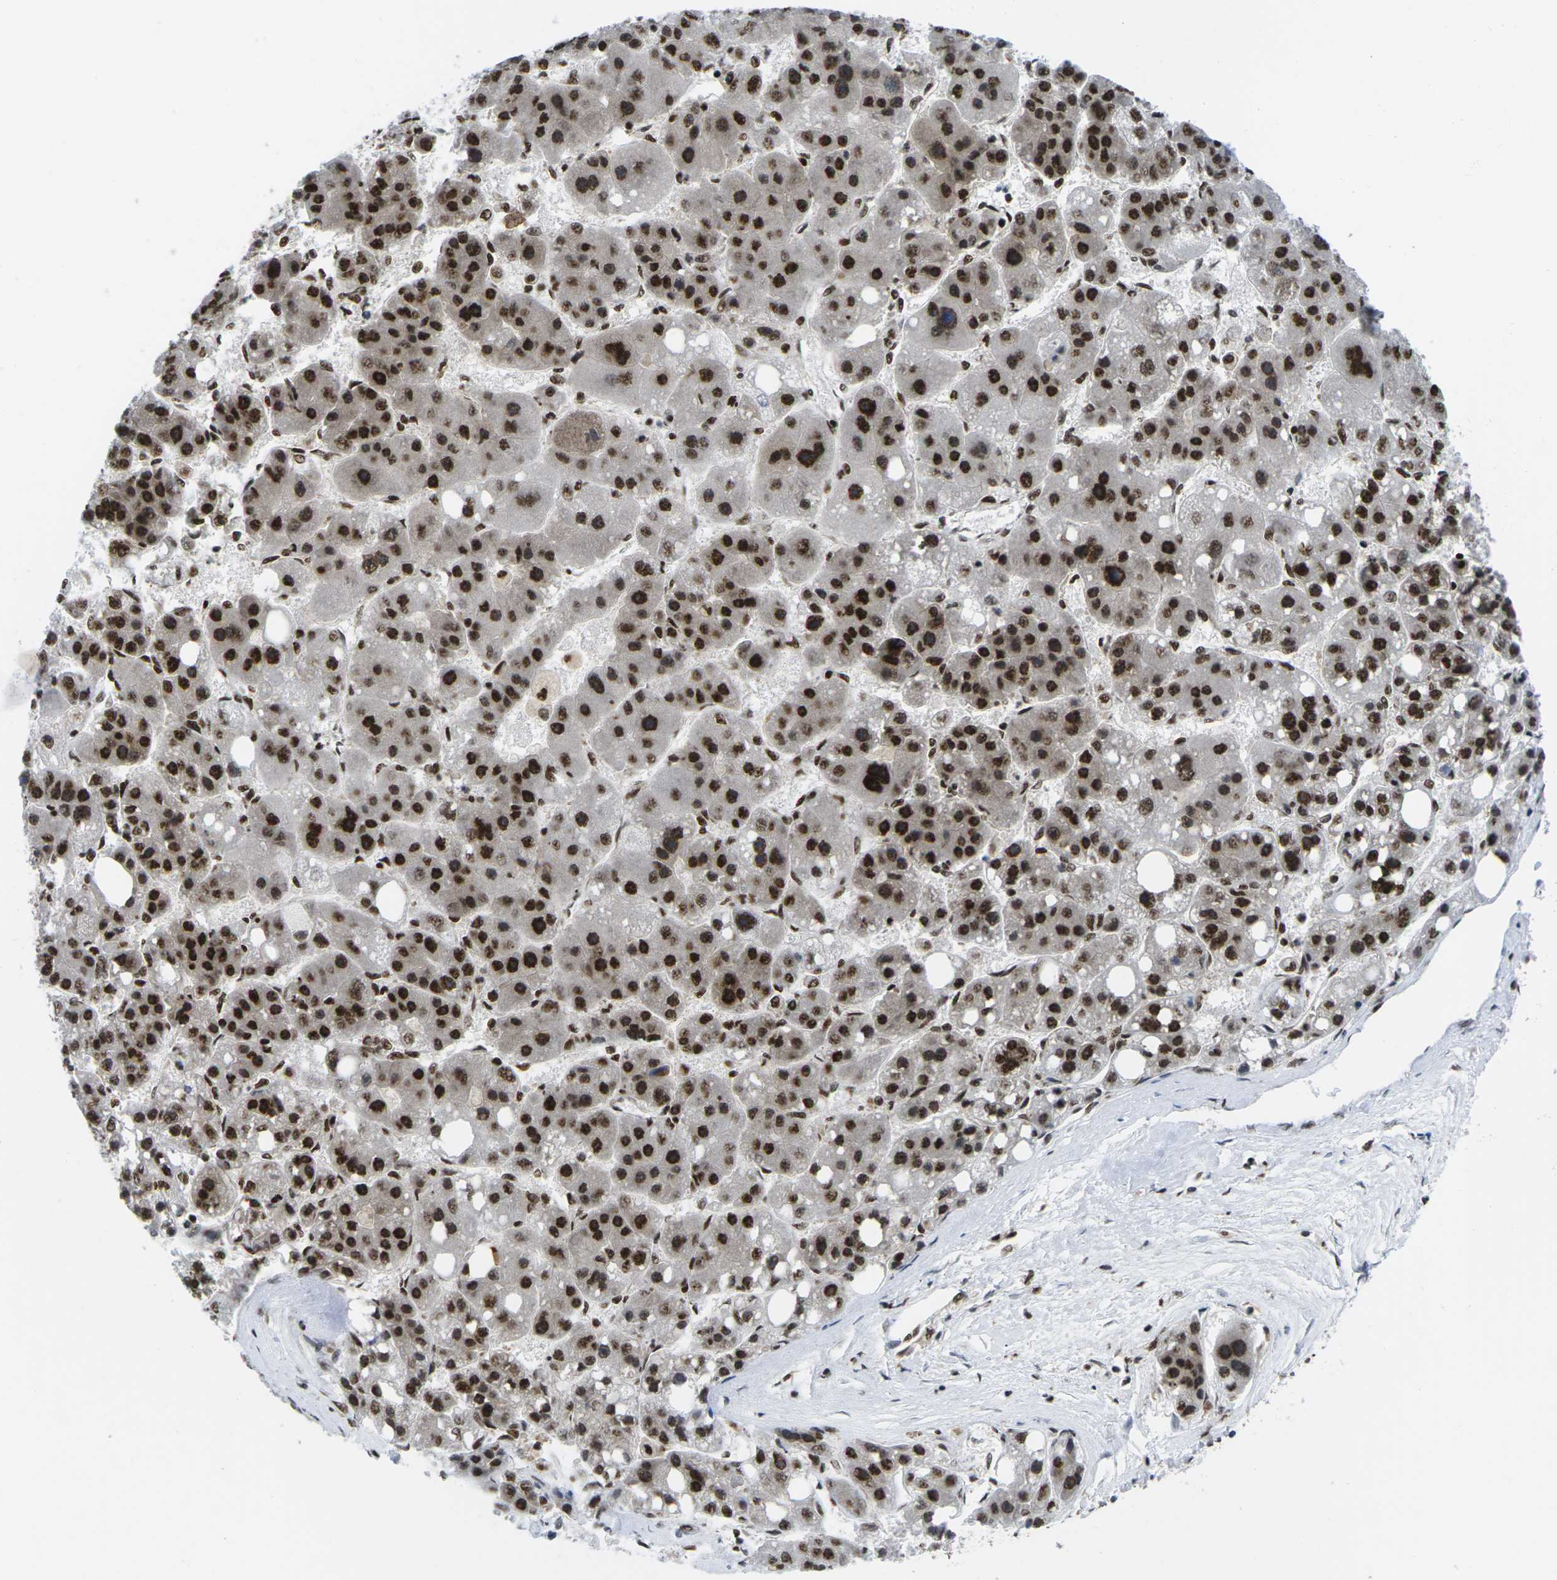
{"staining": {"intensity": "strong", "quantity": ">75%", "location": "nuclear"}, "tissue": "liver cancer", "cell_type": "Tumor cells", "image_type": "cancer", "snomed": [{"axis": "morphology", "description": "Carcinoma, Hepatocellular, NOS"}, {"axis": "topography", "description": "Liver"}], "caption": "Tumor cells reveal high levels of strong nuclear positivity in approximately >75% of cells in human liver cancer (hepatocellular carcinoma).", "gene": "MAGOH", "patient": {"sex": "female", "age": 61}}